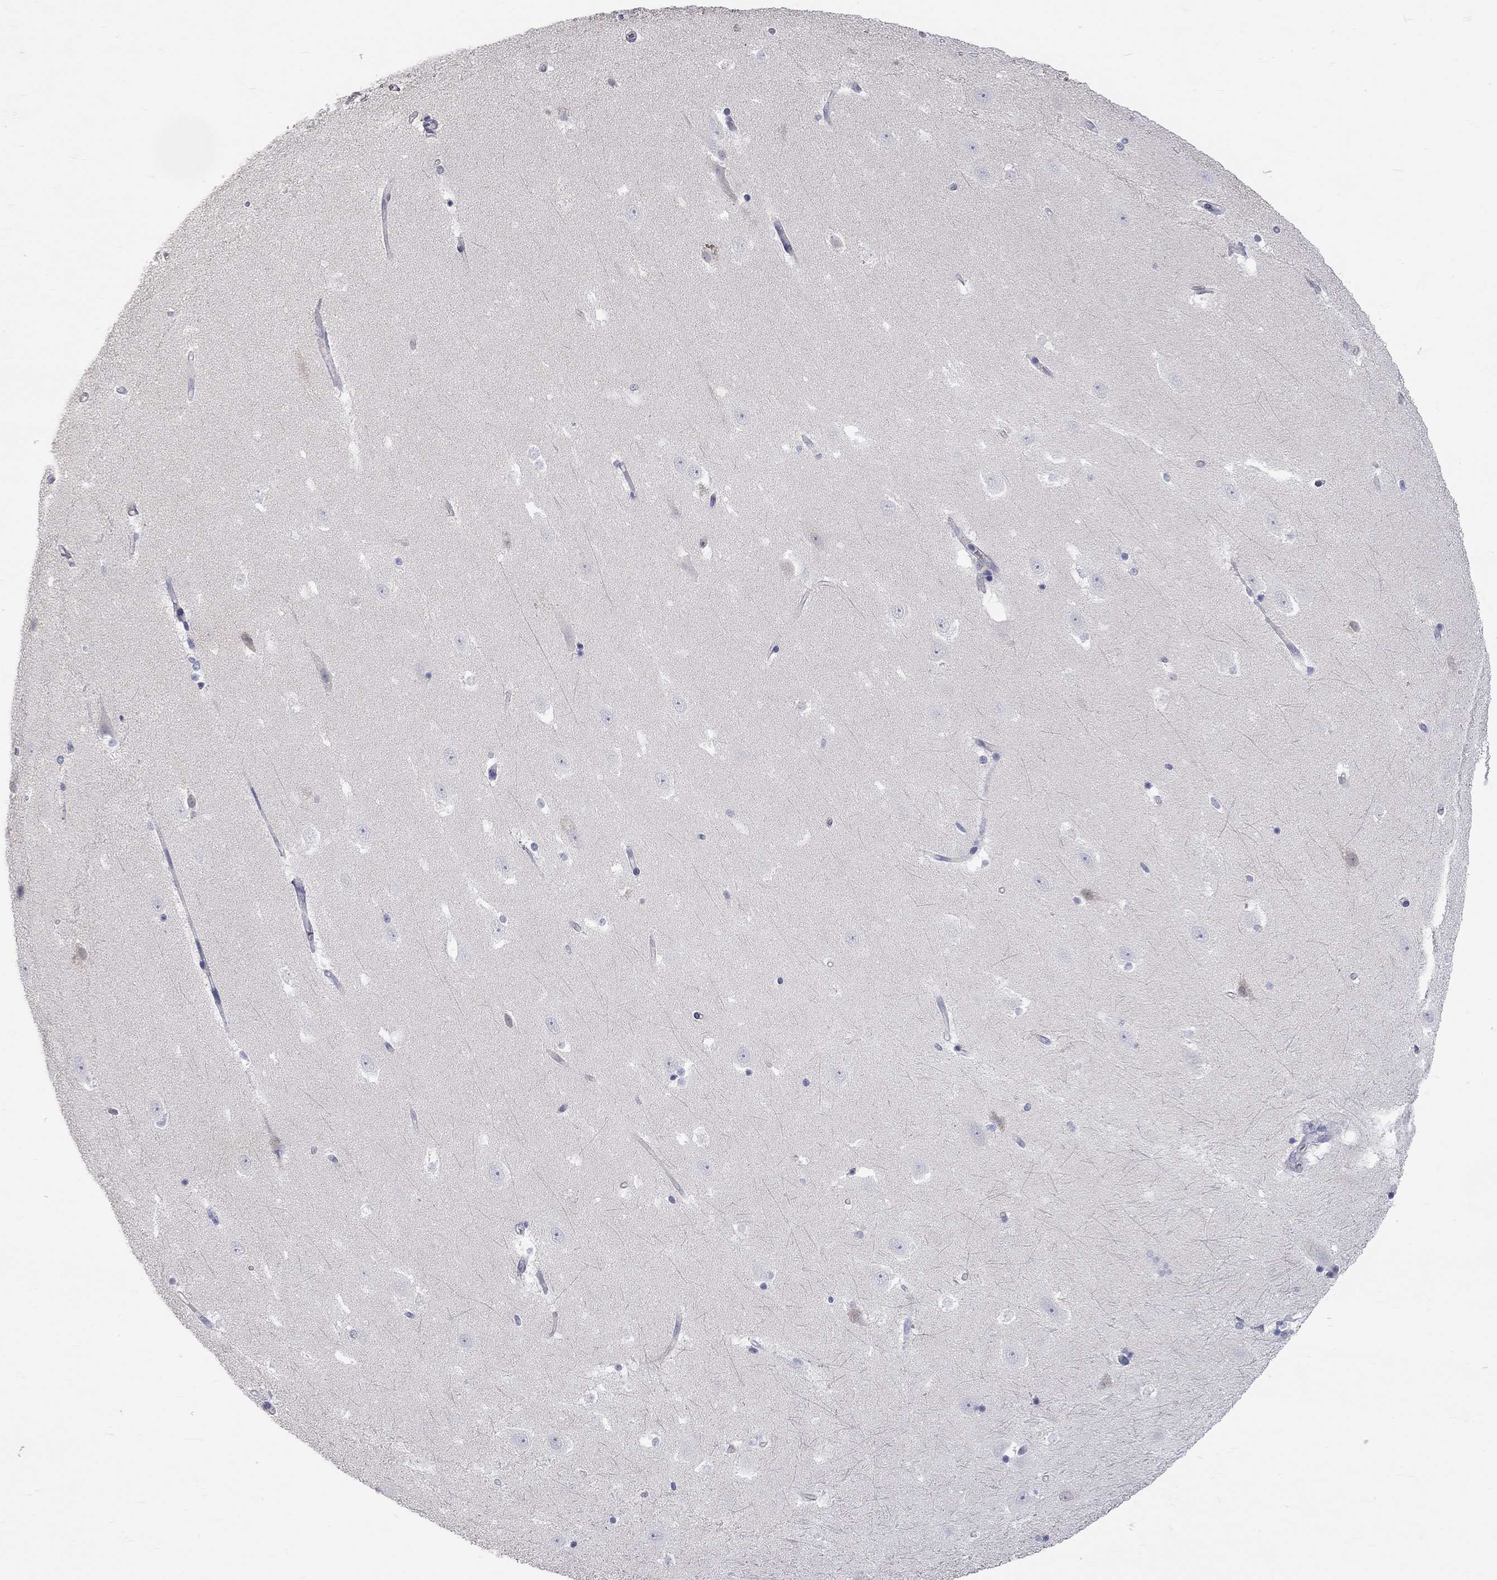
{"staining": {"intensity": "negative", "quantity": "none", "location": "none"}, "tissue": "hippocampus", "cell_type": "Glial cells", "image_type": "normal", "snomed": [{"axis": "morphology", "description": "Normal tissue, NOS"}, {"axis": "topography", "description": "Hippocampus"}], "caption": "Immunohistochemistry photomicrograph of unremarkable human hippocampus stained for a protein (brown), which demonstrates no expression in glial cells.", "gene": "OPRK1", "patient": {"sex": "male", "age": 49}}